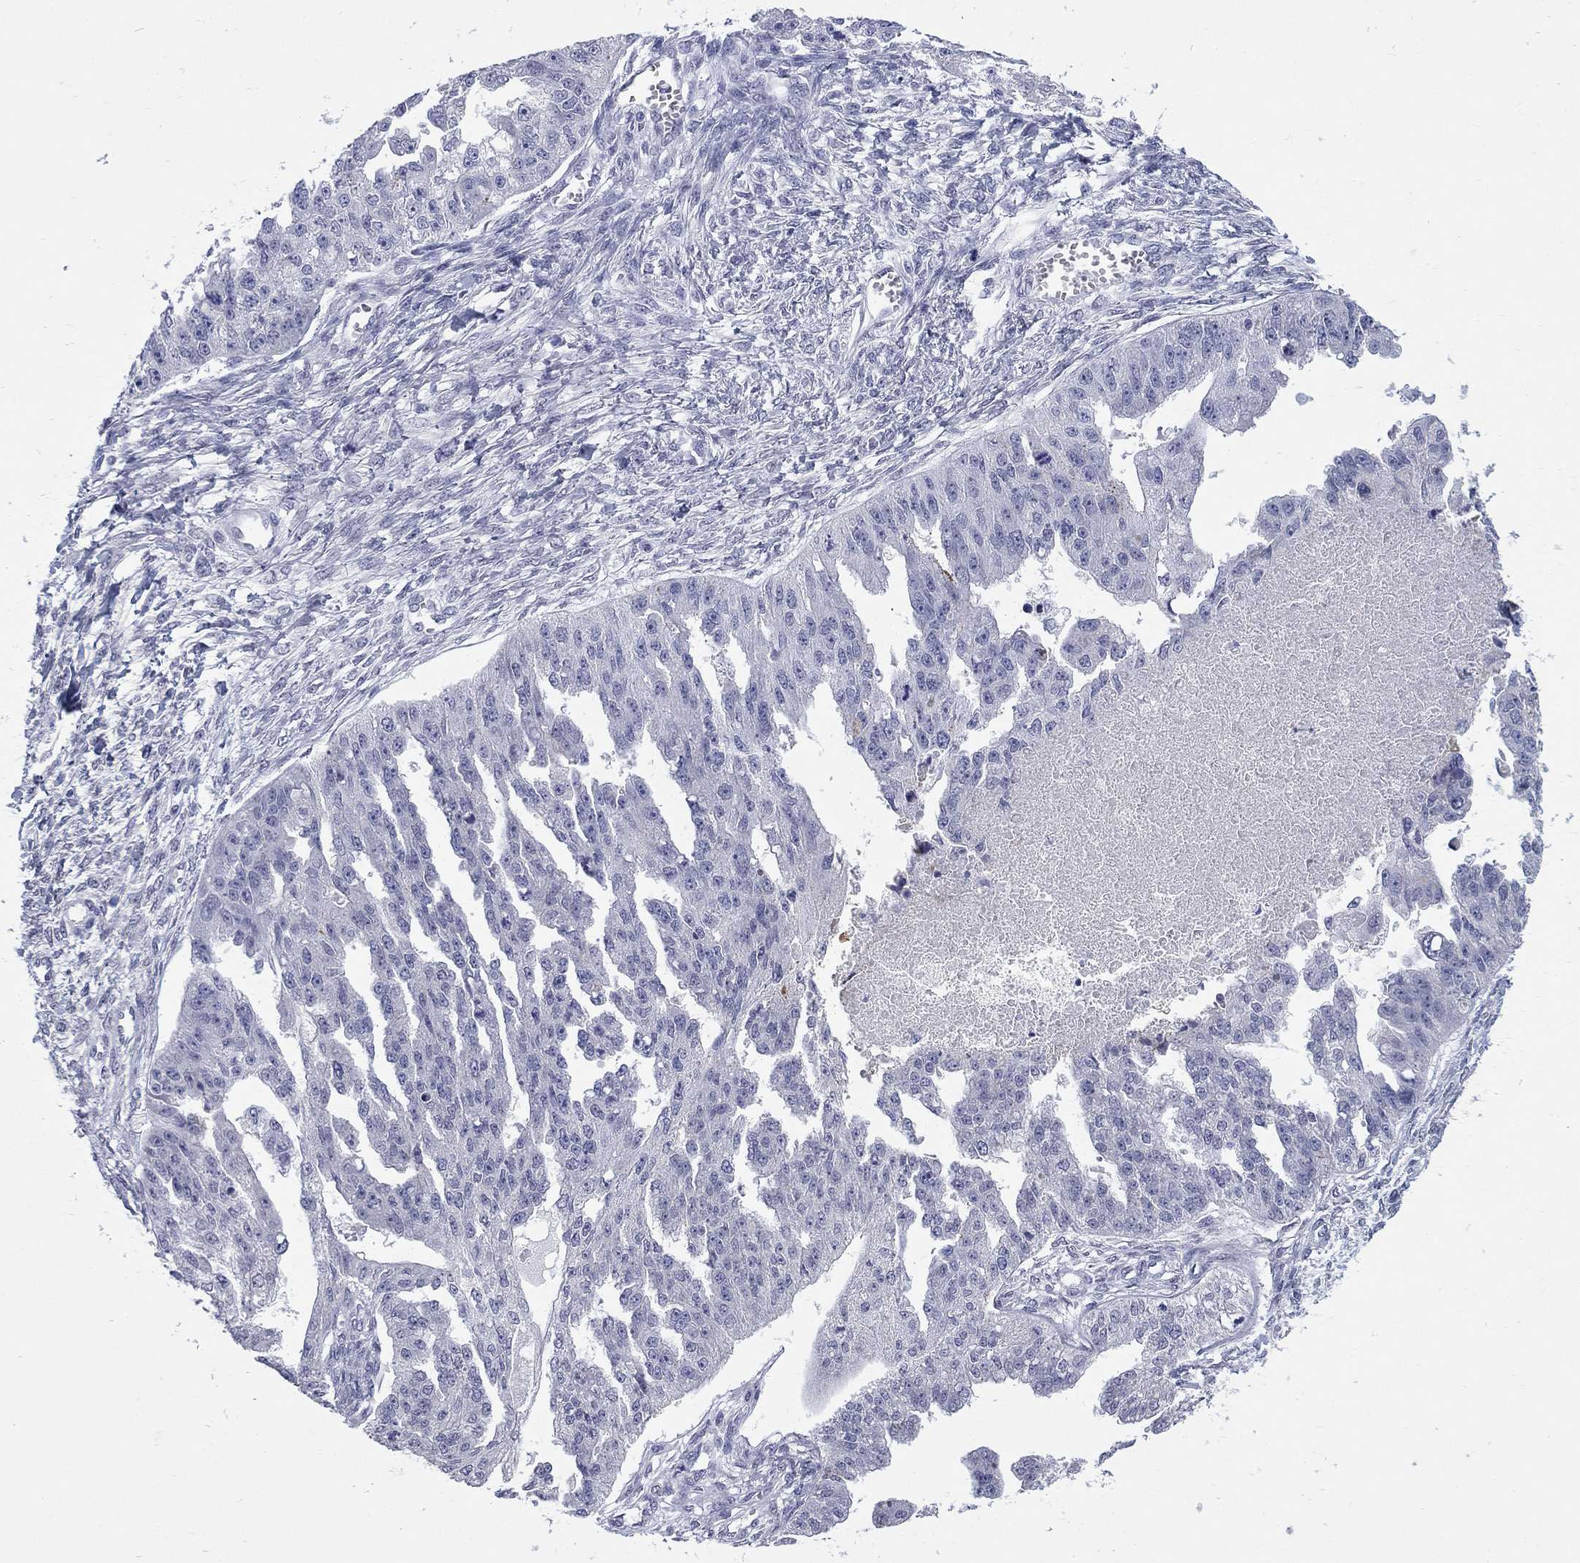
{"staining": {"intensity": "negative", "quantity": "none", "location": "none"}, "tissue": "ovarian cancer", "cell_type": "Tumor cells", "image_type": "cancer", "snomed": [{"axis": "morphology", "description": "Cystadenocarcinoma, serous, NOS"}, {"axis": "topography", "description": "Ovary"}], "caption": "Ovarian cancer (serous cystadenocarcinoma) was stained to show a protein in brown. There is no significant staining in tumor cells.", "gene": "ECEL1", "patient": {"sex": "female", "age": 58}}